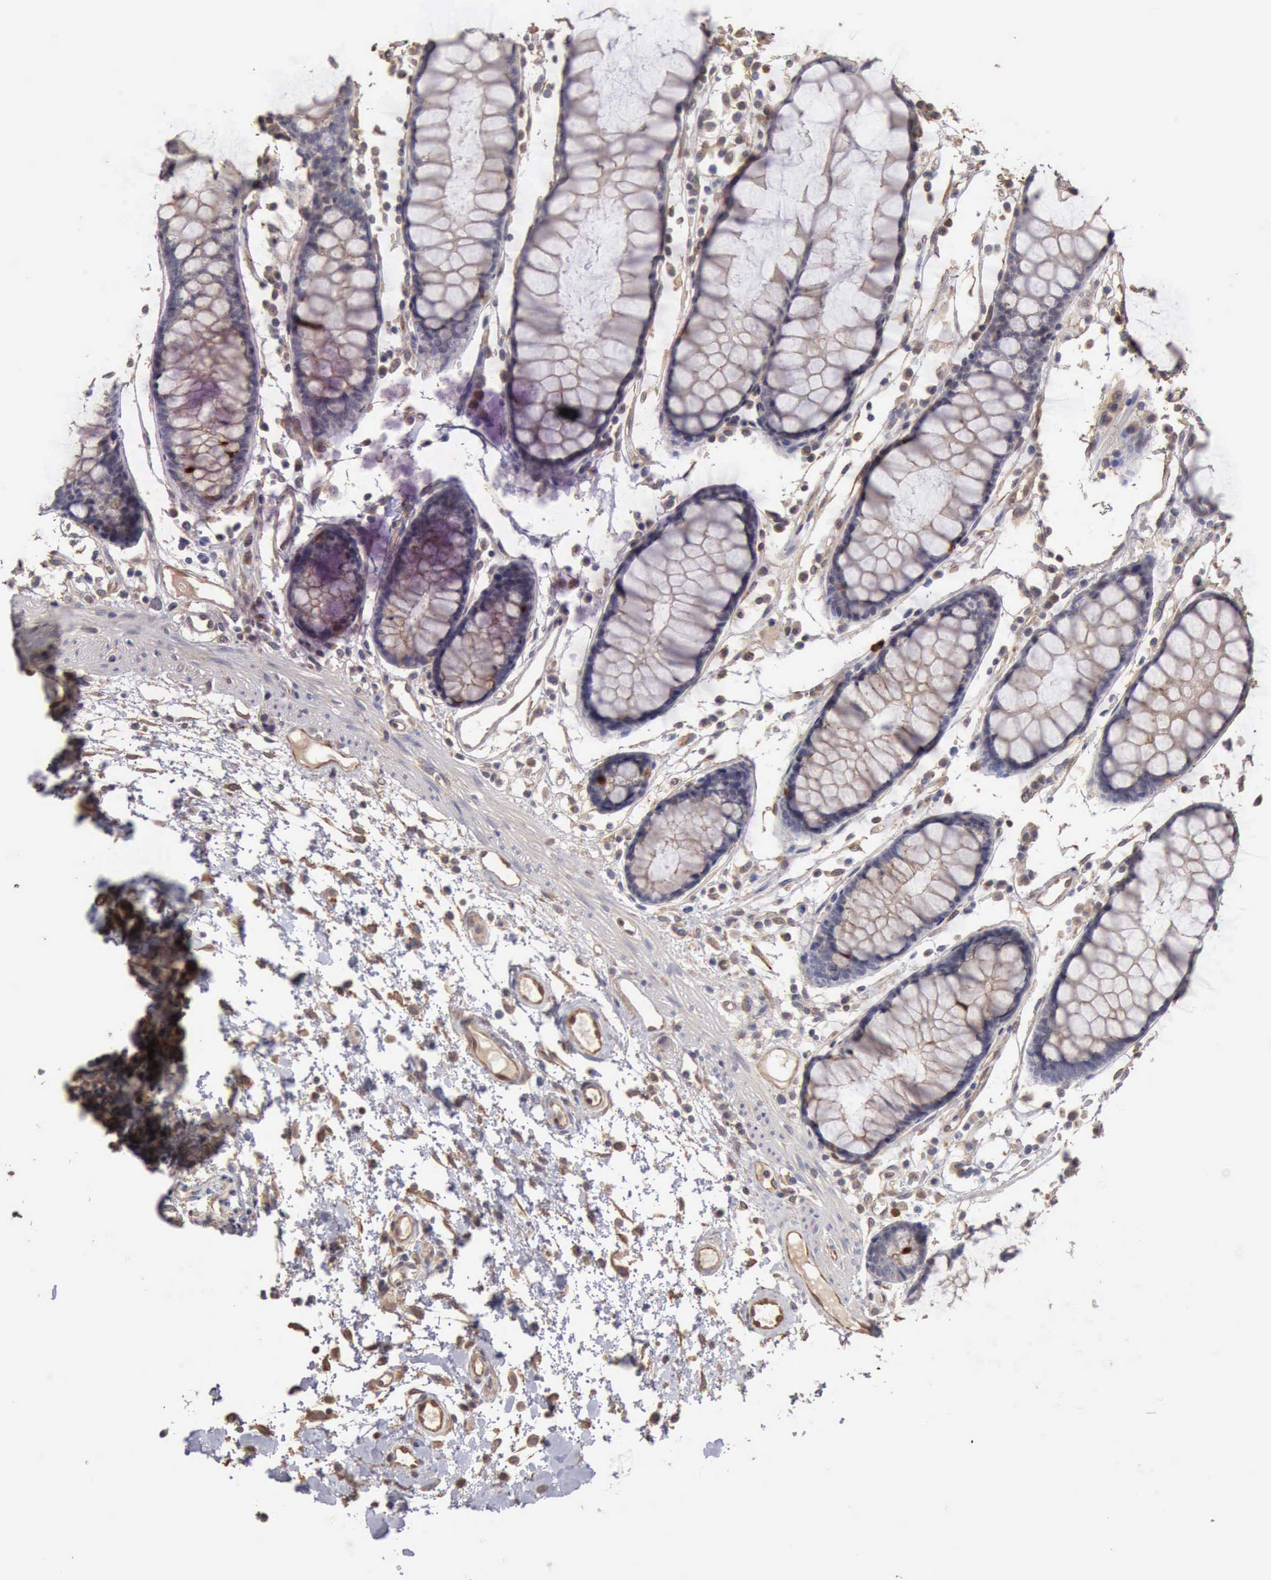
{"staining": {"intensity": "moderate", "quantity": ">75%", "location": "cytoplasmic/membranous,nuclear"}, "tissue": "colon", "cell_type": "Endothelial cells", "image_type": "normal", "snomed": [{"axis": "morphology", "description": "Normal tissue, NOS"}, {"axis": "topography", "description": "Colon"}], "caption": "Immunohistochemistry of unremarkable human colon reveals medium levels of moderate cytoplasmic/membranous,nuclear staining in approximately >75% of endothelial cells.", "gene": "BMX", "patient": {"sex": "female", "age": 78}}